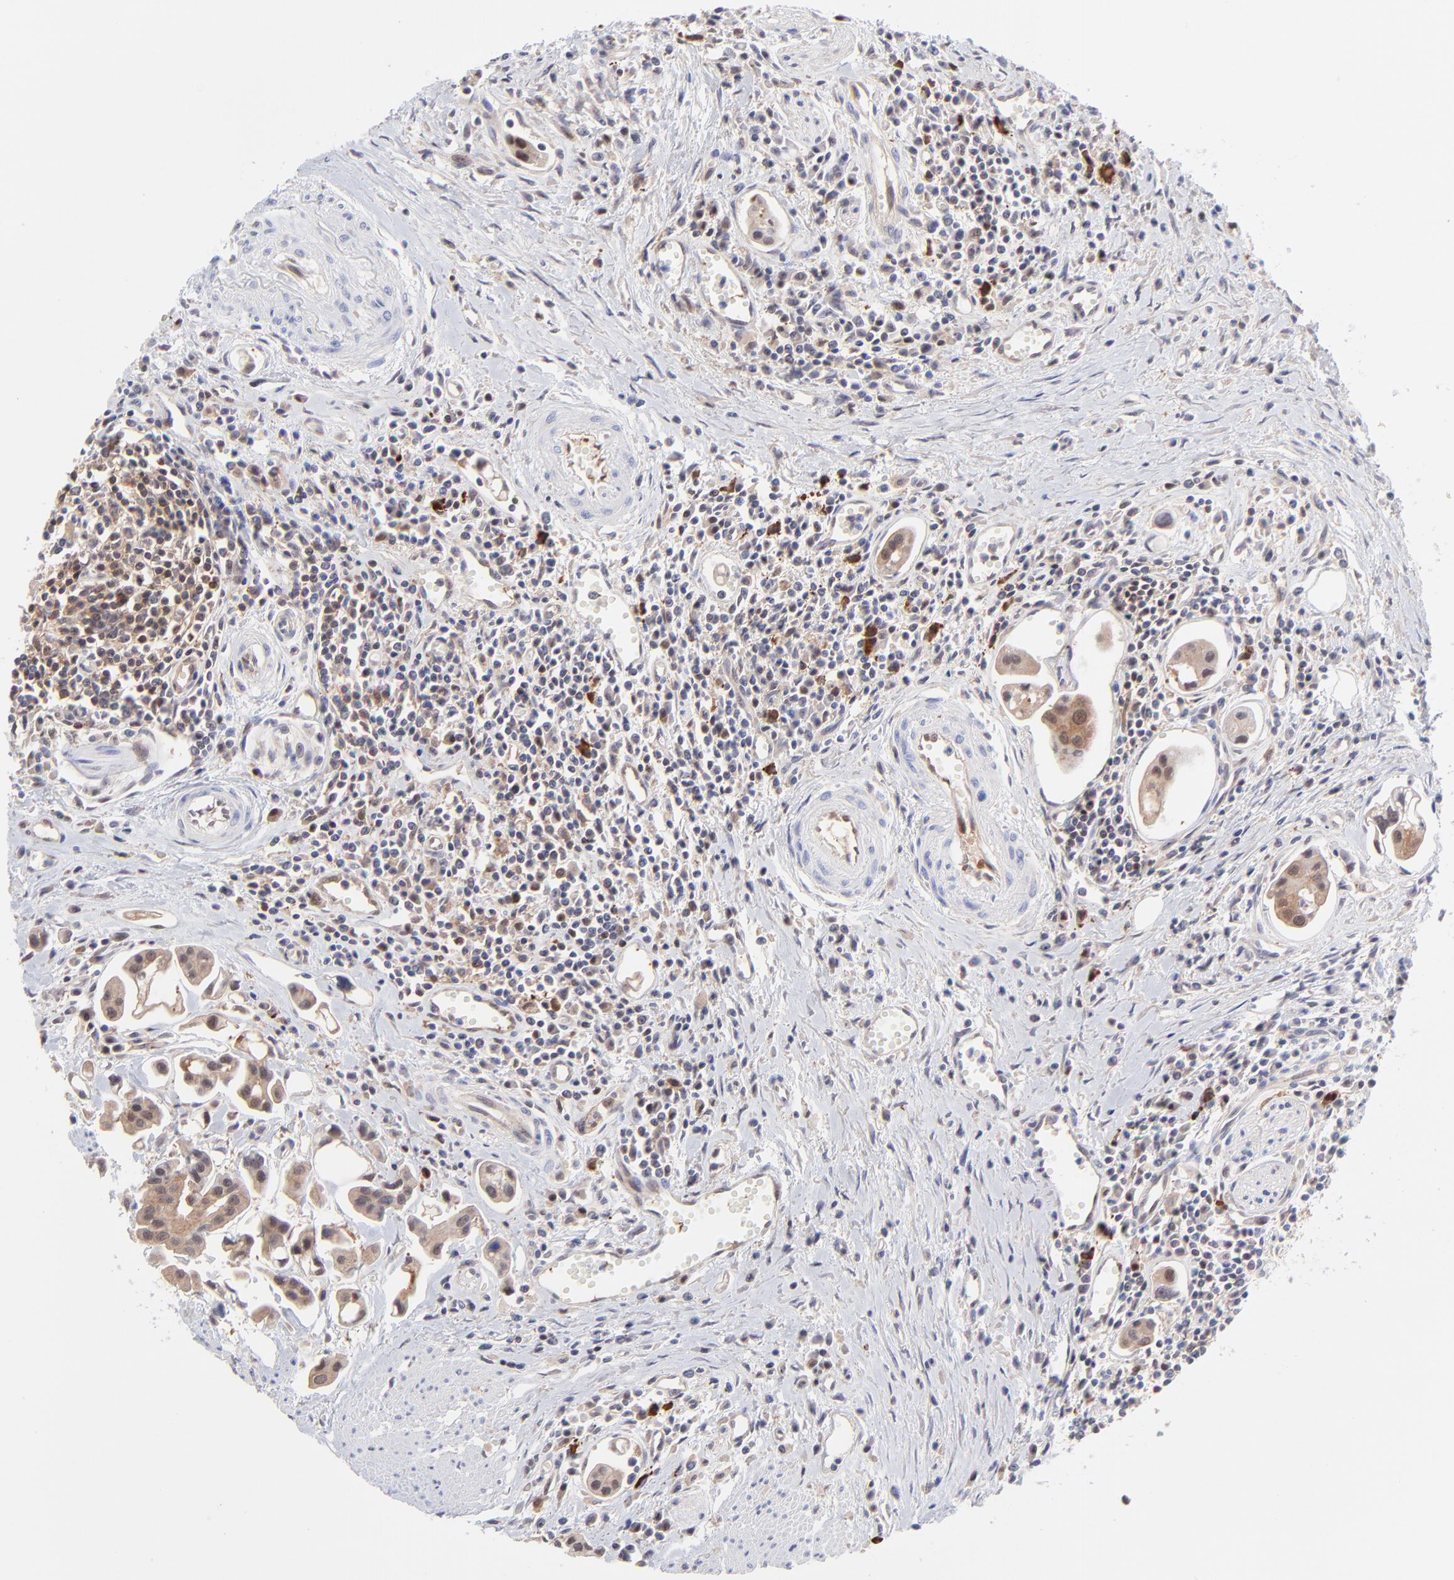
{"staining": {"intensity": "weak", "quantity": ">75%", "location": "cytoplasmic/membranous,nuclear"}, "tissue": "urothelial cancer", "cell_type": "Tumor cells", "image_type": "cancer", "snomed": [{"axis": "morphology", "description": "Urothelial carcinoma, High grade"}, {"axis": "topography", "description": "Urinary bladder"}], "caption": "A photomicrograph of urothelial cancer stained for a protein displays weak cytoplasmic/membranous and nuclear brown staining in tumor cells. The staining is performed using DAB brown chromogen to label protein expression. The nuclei are counter-stained blue using hematoxylin.", "gene": "HYAL1", "patient": {"sex": "male", "age": 66}}